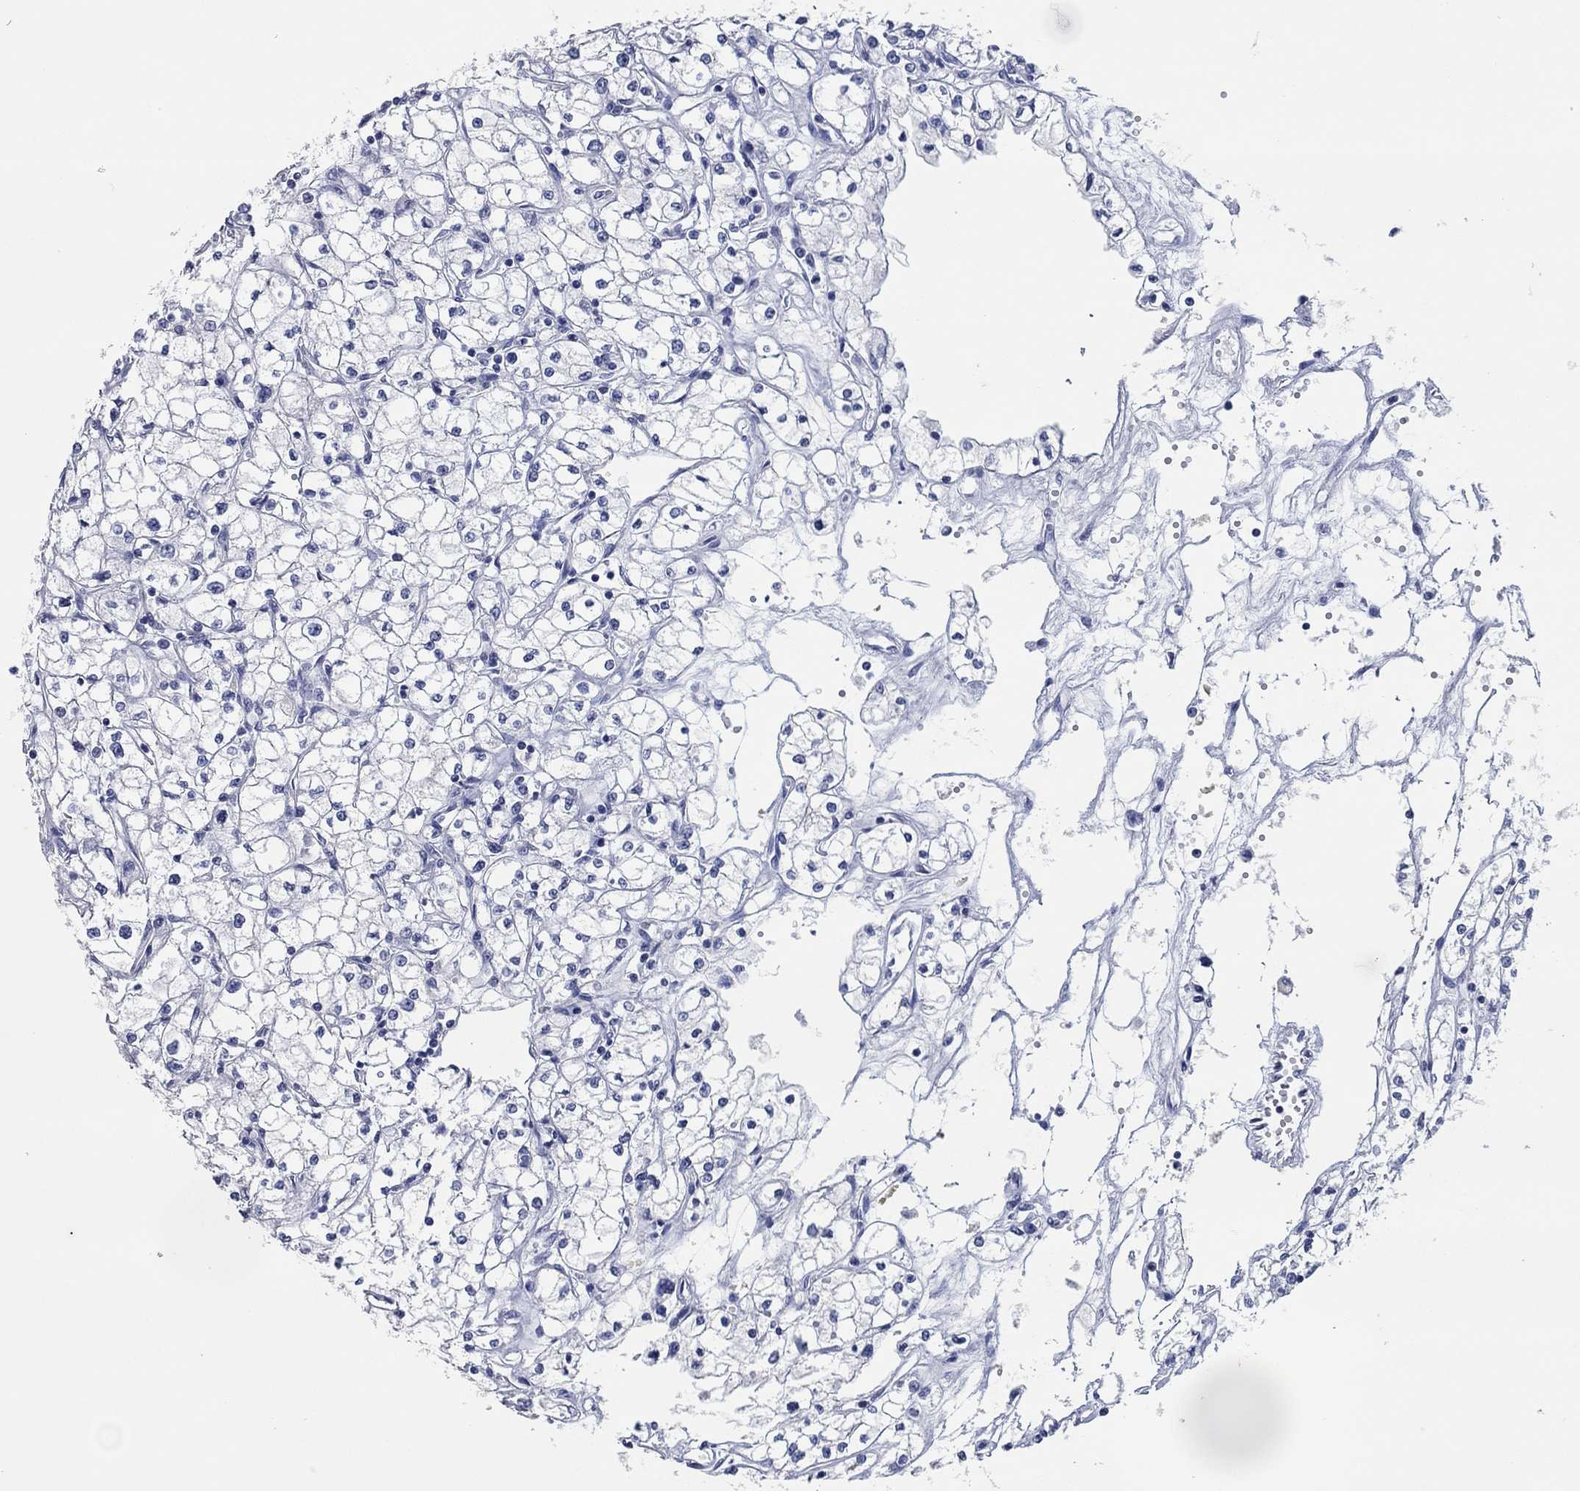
{"staining": {"intensity": "negative", "quantity": "none", "location": "none"}, "tissue": "renal cancer", "cell_type": "Tumor cells", "image_type": "cancer", "snomed": [{"axis": "morphology", "description": "Adenocarcinoma, NOS"}, {"axis": "topography", "description": "Kidney"}], "caption": "DAB (3,3'-diaminobenzidine) immunohistochemical staining of adenocarcinoma (renal) shows no significant expression in tumor cells.", "gene": "POU5F1", "patient": {"sex": "male", "age": 67}}